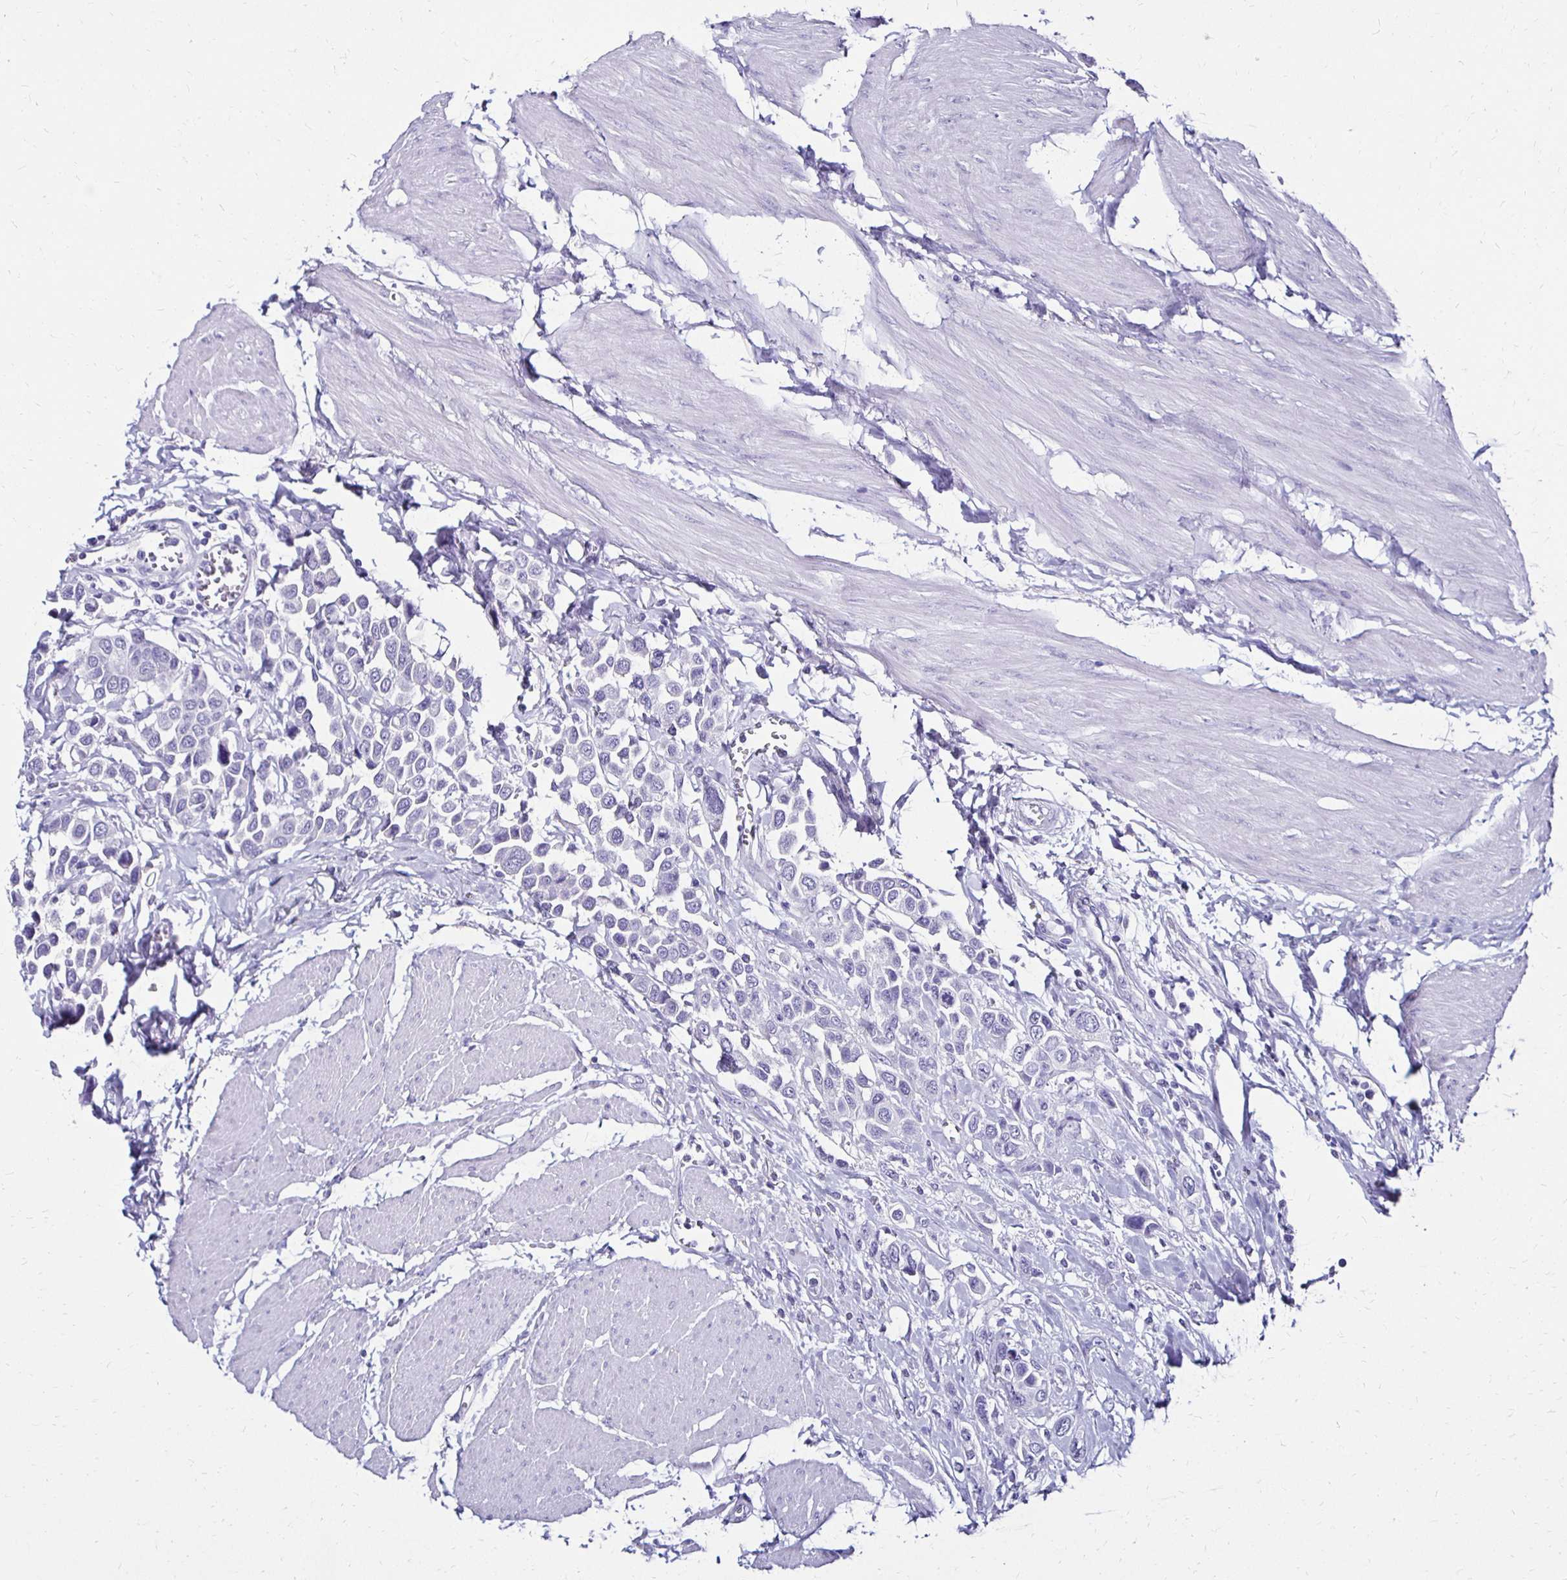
{"staining": {"intensity": "negative", "quantity": "none", "location": "none"}, "tissue": "urothelial cancer", "cell_type": "Tumor cells", "image_type": "cancer", "snomed": [{"axis": "morphology", "description": "Urothelial carcinoma, High grade"}, {"axis": "topography", "description": "Urinary bladder"}], "caption": "A high-resolution photomicrograph shows IHC staining of urothelial carcinoma (high-grade), which displays no significant expression in tumor cells.", "gene": "KCNT1", "patient": {"sex": "male", "age": 50}}